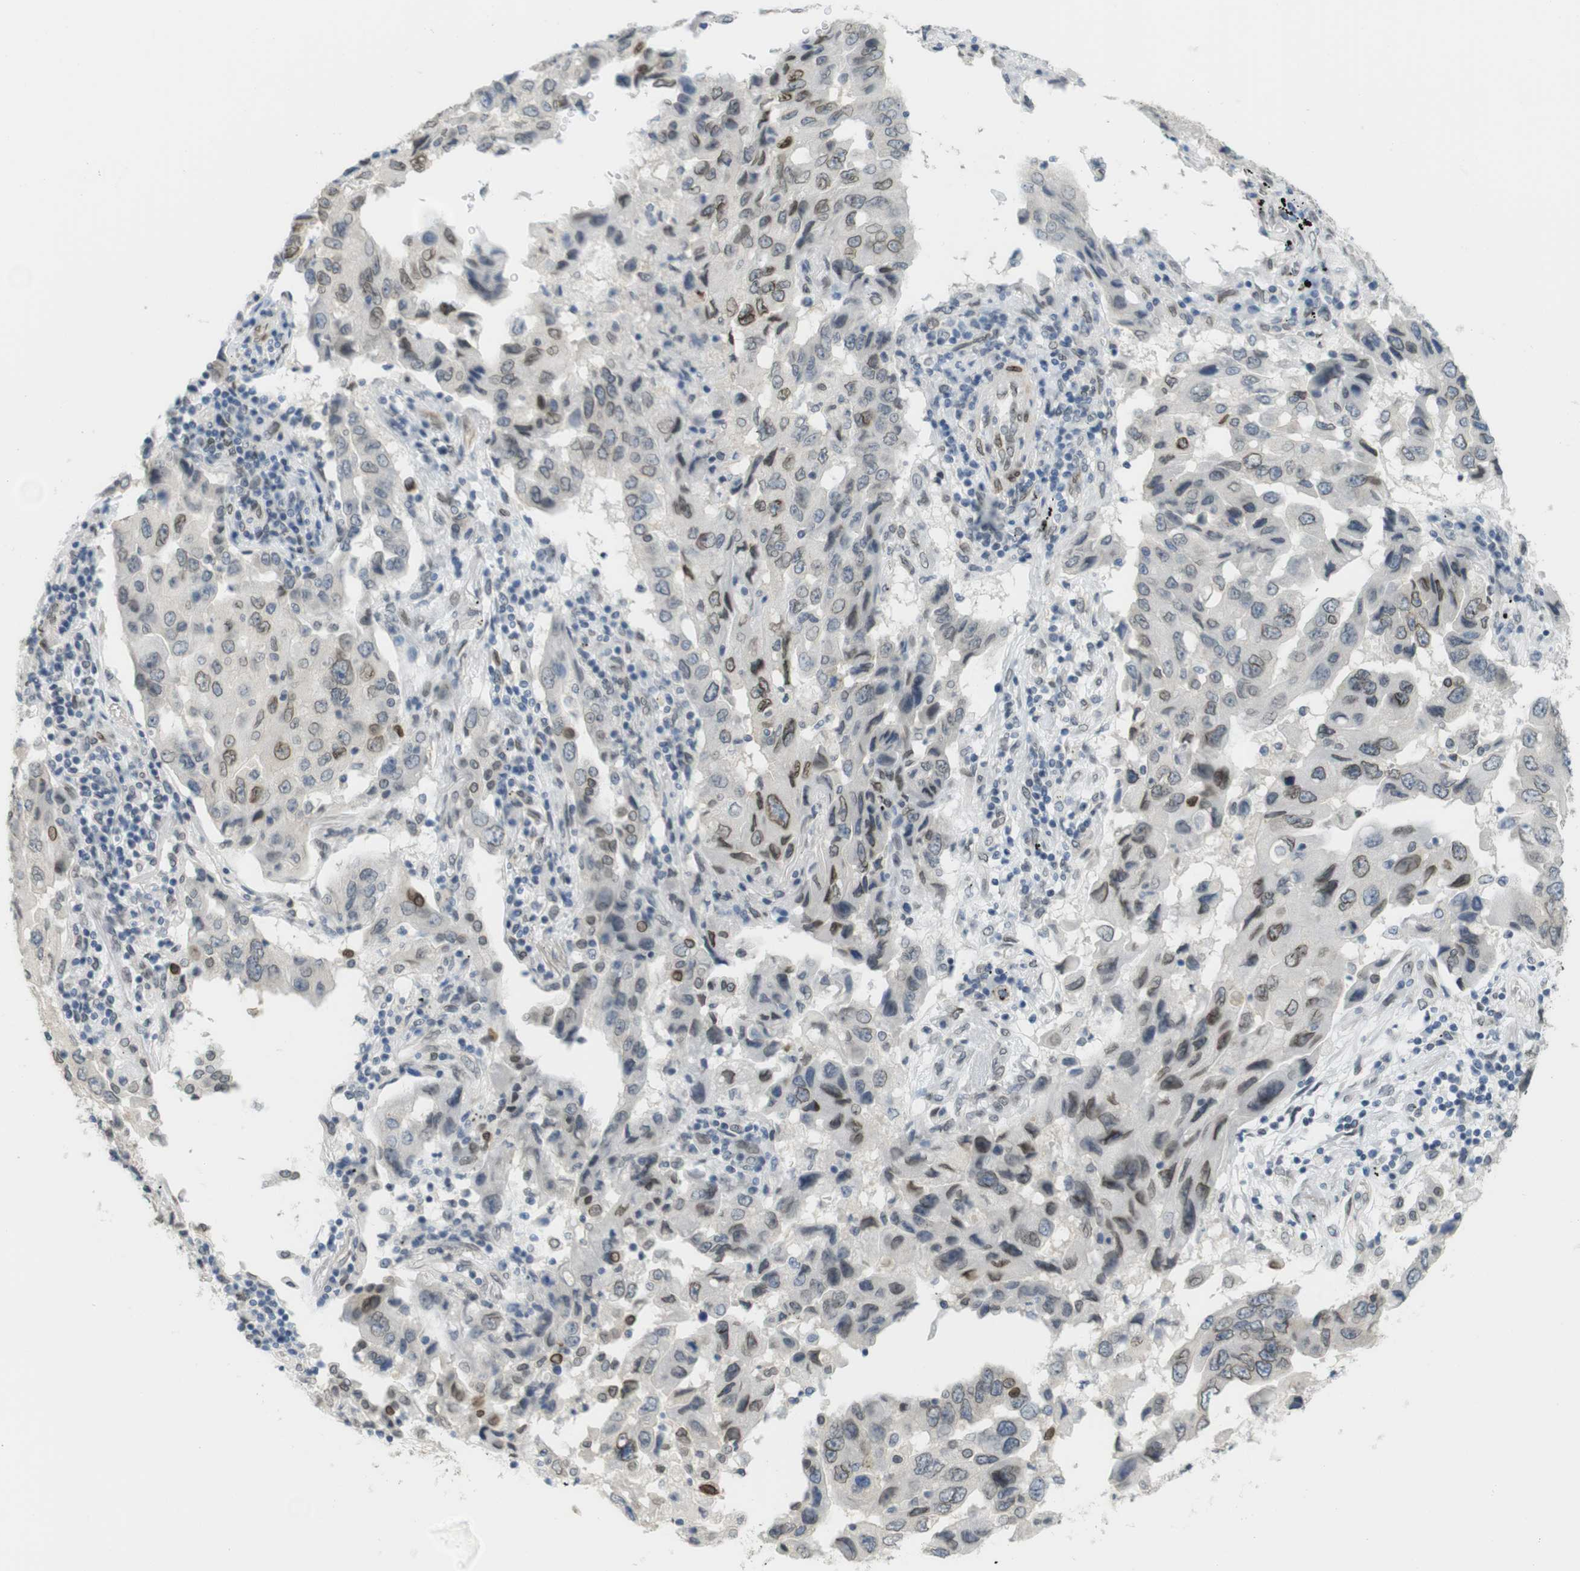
{"staining": {"intensity": "moderate", "quantity": "<25%", "location": "cytoplasmic/membranous,nuclear"}, "tissue": "lung cancer", "cell_type": "Tumor cells", "image_type": "cancer", "snomed": [{"axis": "morphology", "description": "Adenocarcinoma, NOS"}, {"axis": "topography", "description": "Lung"}], "caption": "Immunohistochemical staining of lung adenocarcinoma shows low levels of moderate cytoplasmic/membranous and nuclear staining in approximately <25% of tumor cells.", "gene": "ARL6IP6", "patient": {"sex": "female", "age": 65}}